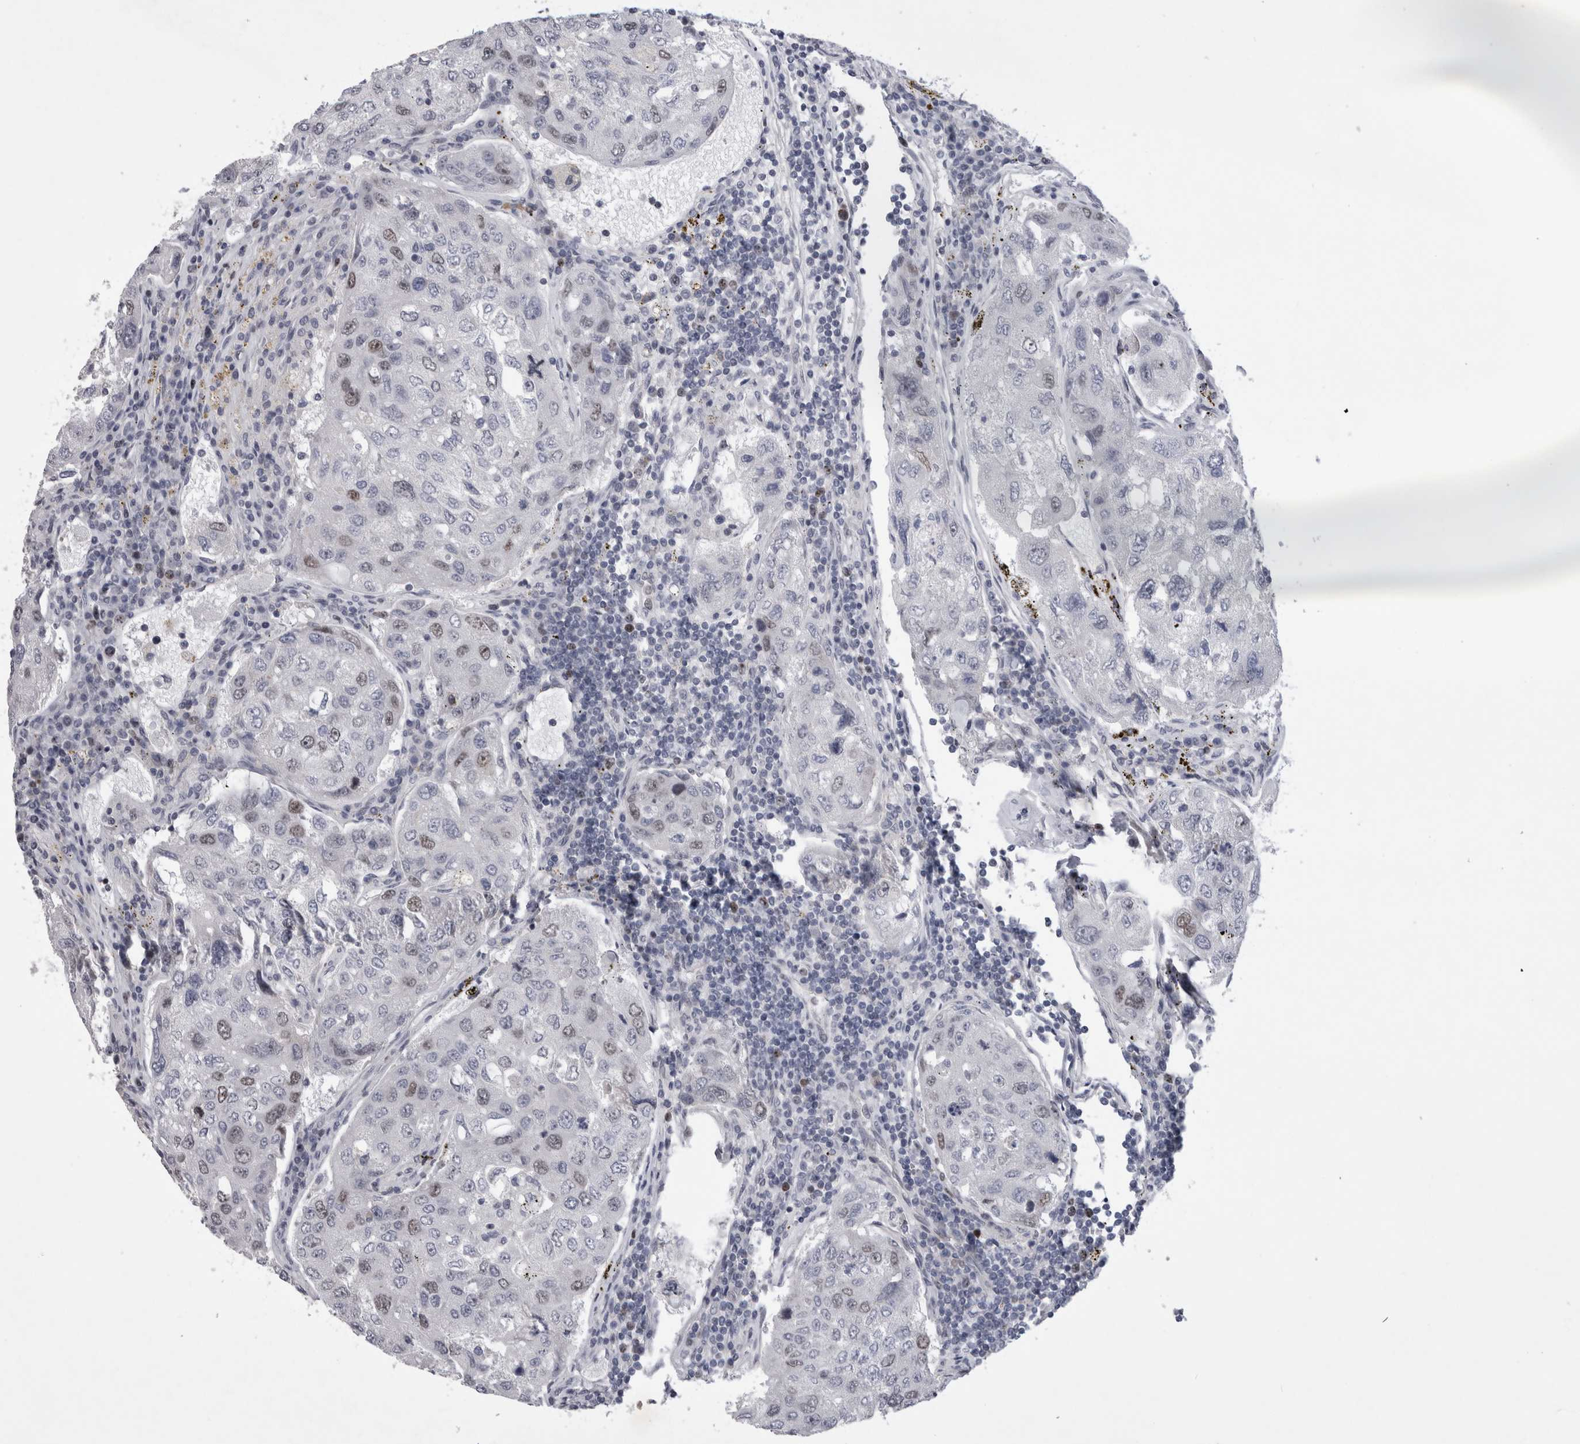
{"staining": {"intensity": "moderate", "quantity": "<25%", "location": "nuclear"}, "tissue": "urothelial cancer", "cell_type": "Tumor cells", "image_type": "cancer", "snomed": [{"axis": "morphology", "description": "Urothelial carcinoma, High grade"}, {"axis": "topography", "description": "Lymph node"}, {"axis": "topography", "description": "Urinary bladder"}], "caption": "Immunohistochemistry histopathology image of urothelial cancer stained for a protein (brown), which demonstrates low levels of moderate nuclear staining in about <25% of tumor cells.", "gene": "KIF18B", "patient": {"sex": "male", "age": 51}}